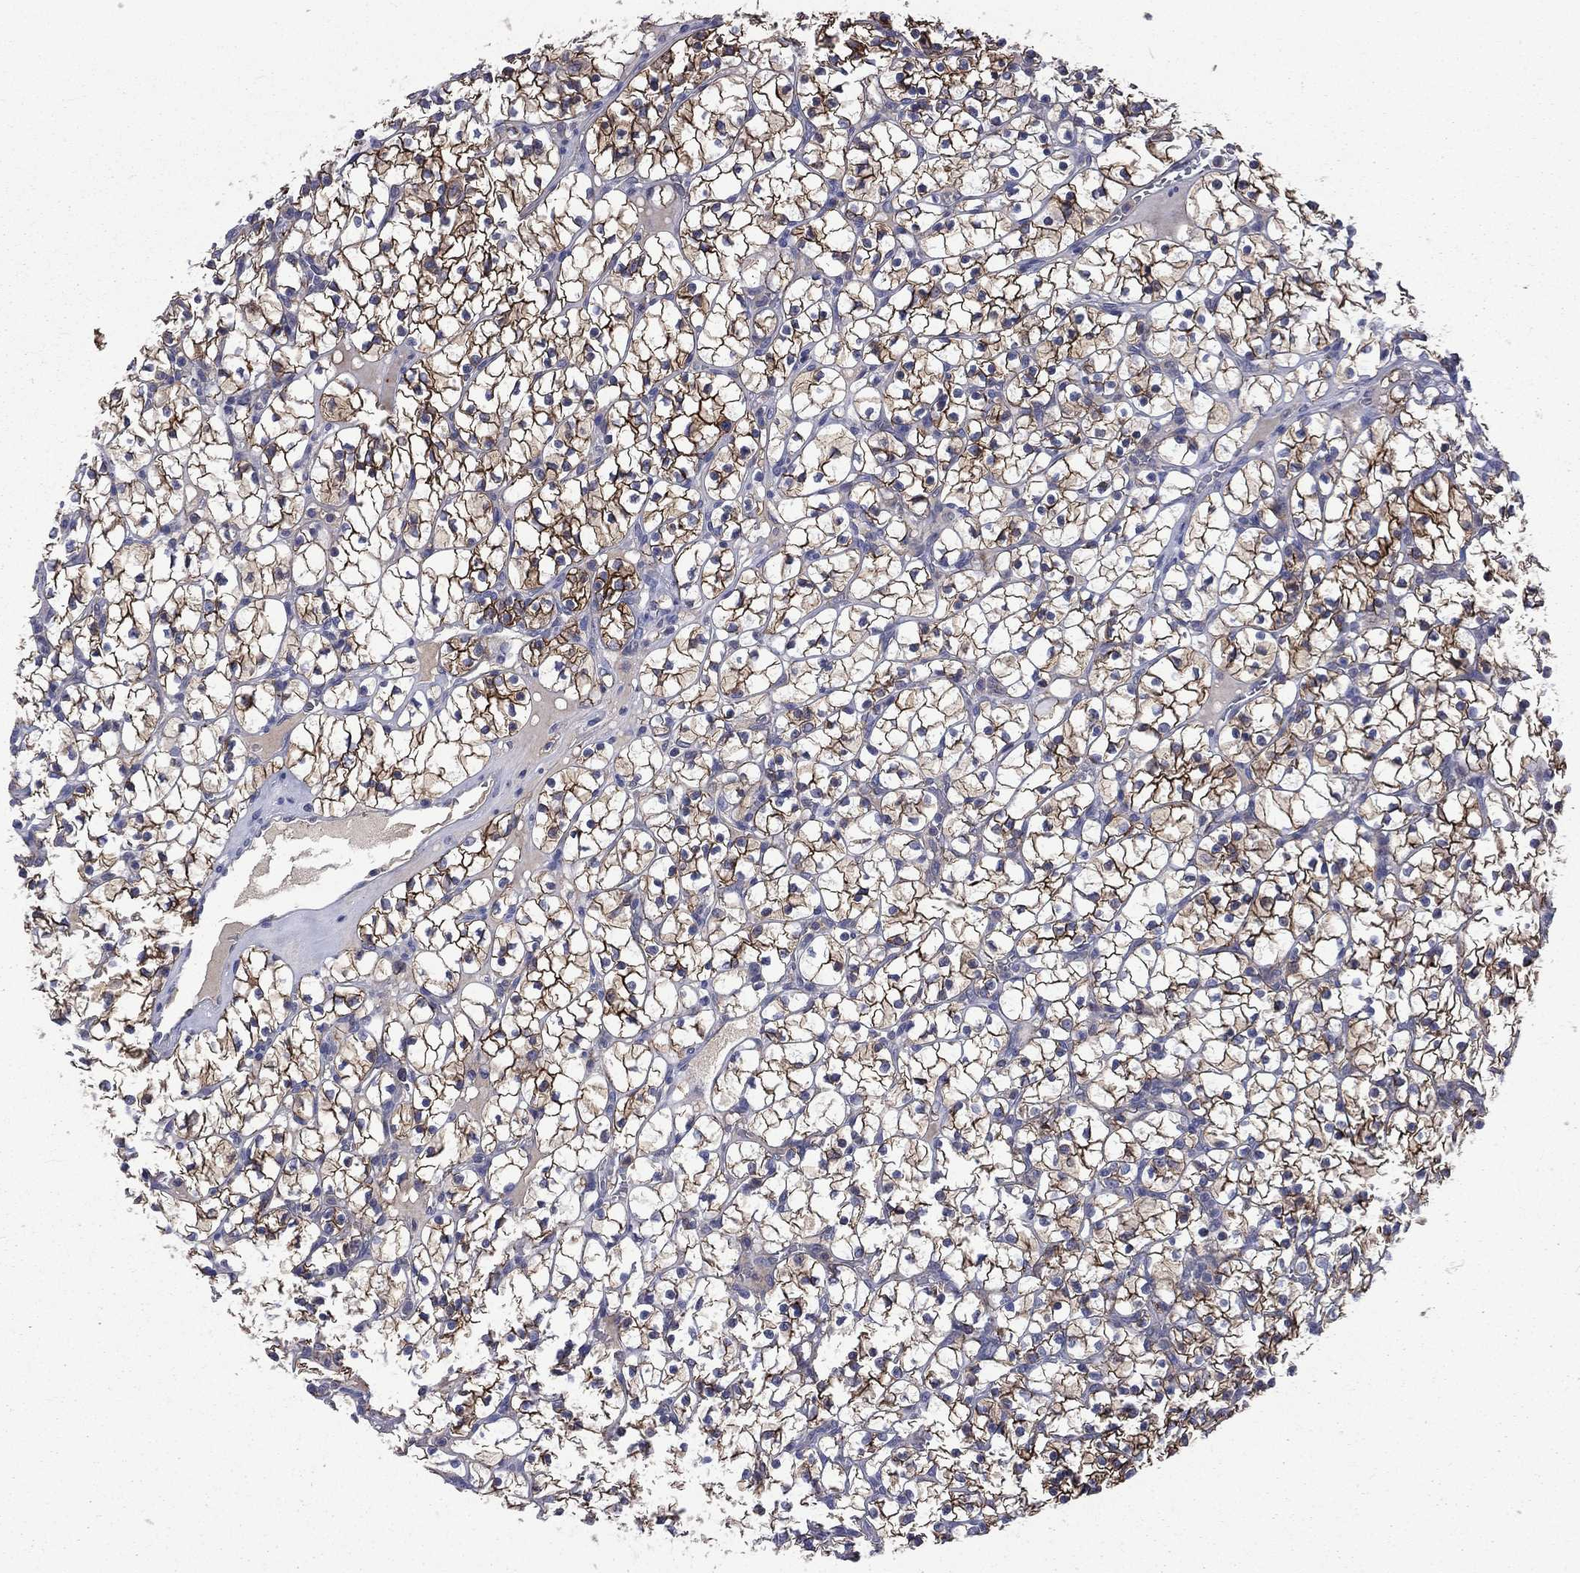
{"staining": {"intensity": "strong", "quantity": "25%-75%", "location": "cytoplasmic/membranous"}, "tissue": "renal cancer", "cell_type": "Tumor cells", "image_type": "cancer", "snomed": [{"axis": "morphology", "description": "Adenocarcinoma, NOS"}, {"axis": "topography", "description": "Kidney"}], "caption": "High-power microscopy captured an immunohistochemistry photomicrograph of renal cancer (adenocarcinoma), revealing strong cytoplasmic/membranous staining in about 25%-75% of tumor cells. Ihc stains the protein of interest in brown and the nuclei are stained blue.", "gene": "CA12", "patient": {"sex": "female", "age": 89}}